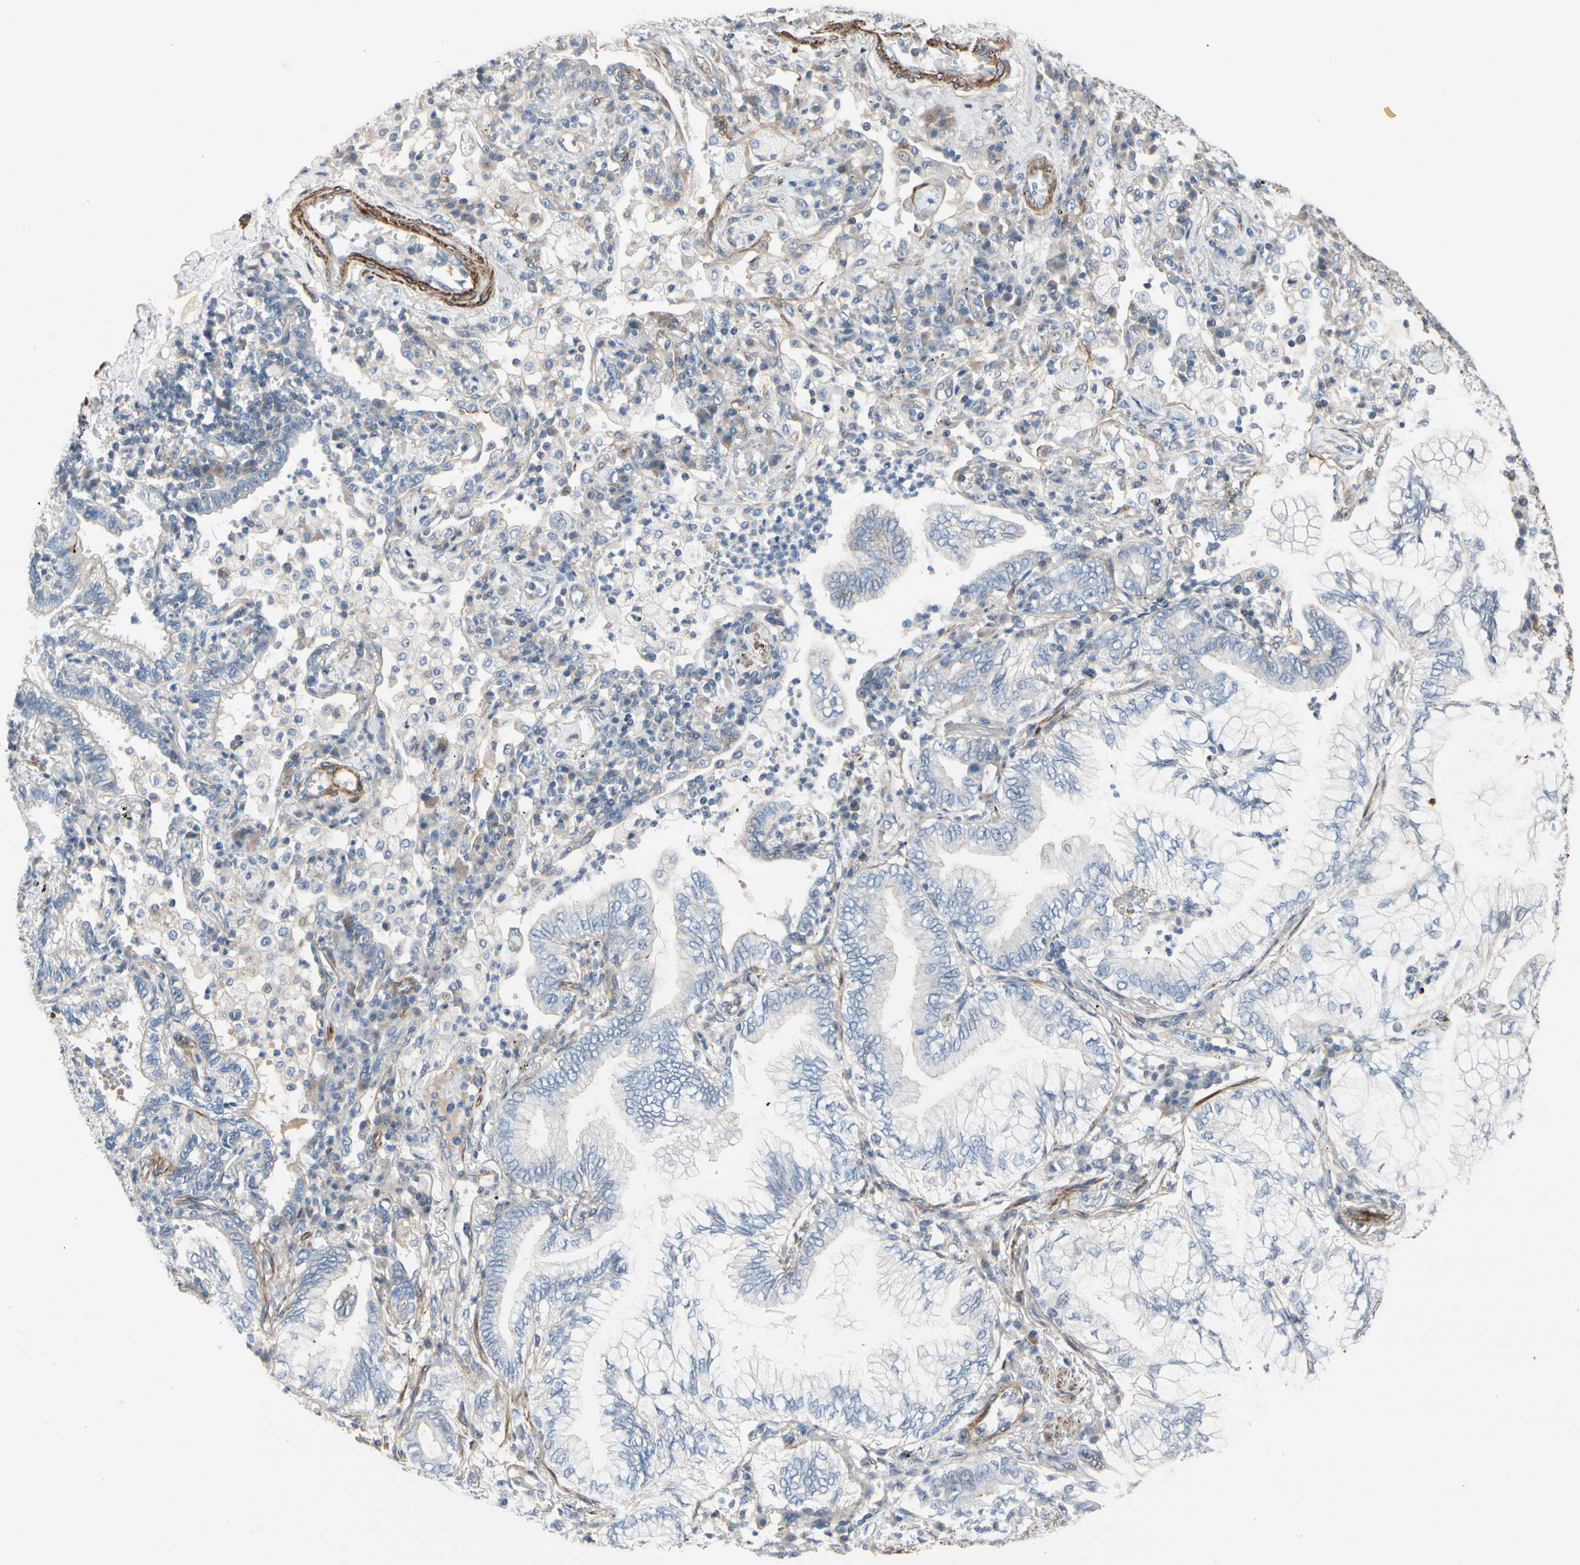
{"staining": {"intensity": "weak", "quantity": "<25%", "location": "cytoplasmic/membranous"}, "tissue": "lung cancer", "cell_type": "Tumor cells", "image_type": "cancer", "snomed": [{"axis": "morphology", "description": "Normal tissue, NOS"}, {"axis": "morphology", "description": "Adenocarcinoma, NOS"}, {"axis": "topography", "description": "Bronchus"}, {"axis": "topography", "description": "Lung"}], "caption": "Tumor cells show no significant expression in lung adenocarcinoma. (Immunohistochemistry (ihc), brightfield microscopy, high magnification).", "gene": "TPM1", "patient": {"sex": "female", "age": 70}}